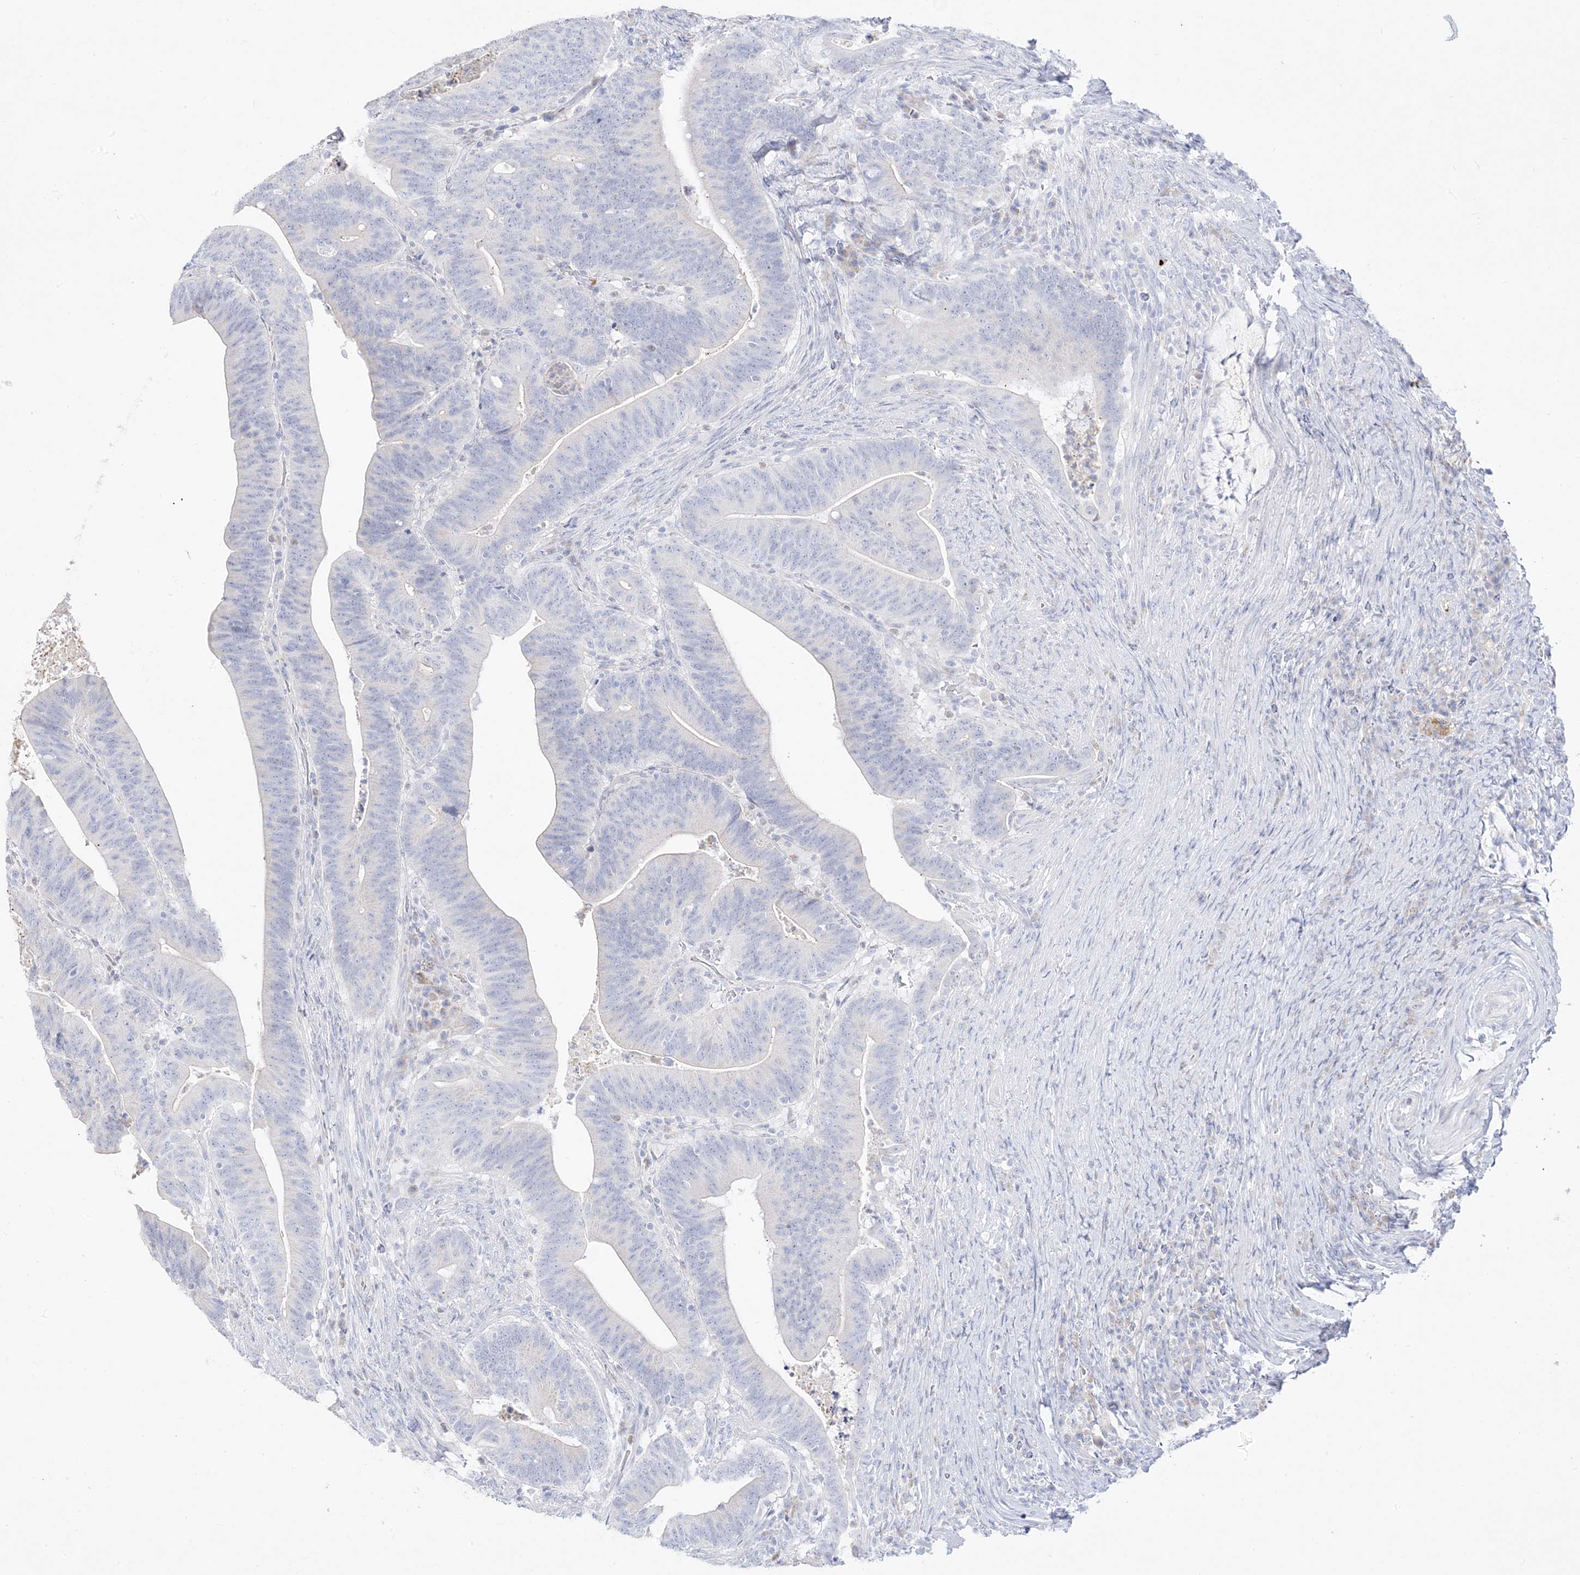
{"staining": {"intensity": "negative", "quantity": "none", "location": "none"}, "tissue": "colorectal cancer", "cell_type": "Tumor cells", "image_type": "cancer", "snomed": [{"axis": "morphology", "description": "Adenocarcinoma, NOS"}, {"axis": "topography", "description": "Colon"}], "caption": "Protein analysis of colorectal cancer demonstrates no significant staining in tumor cells.", "gene": "TRANK1", "patient": {"sex": "female", "age": 66}}